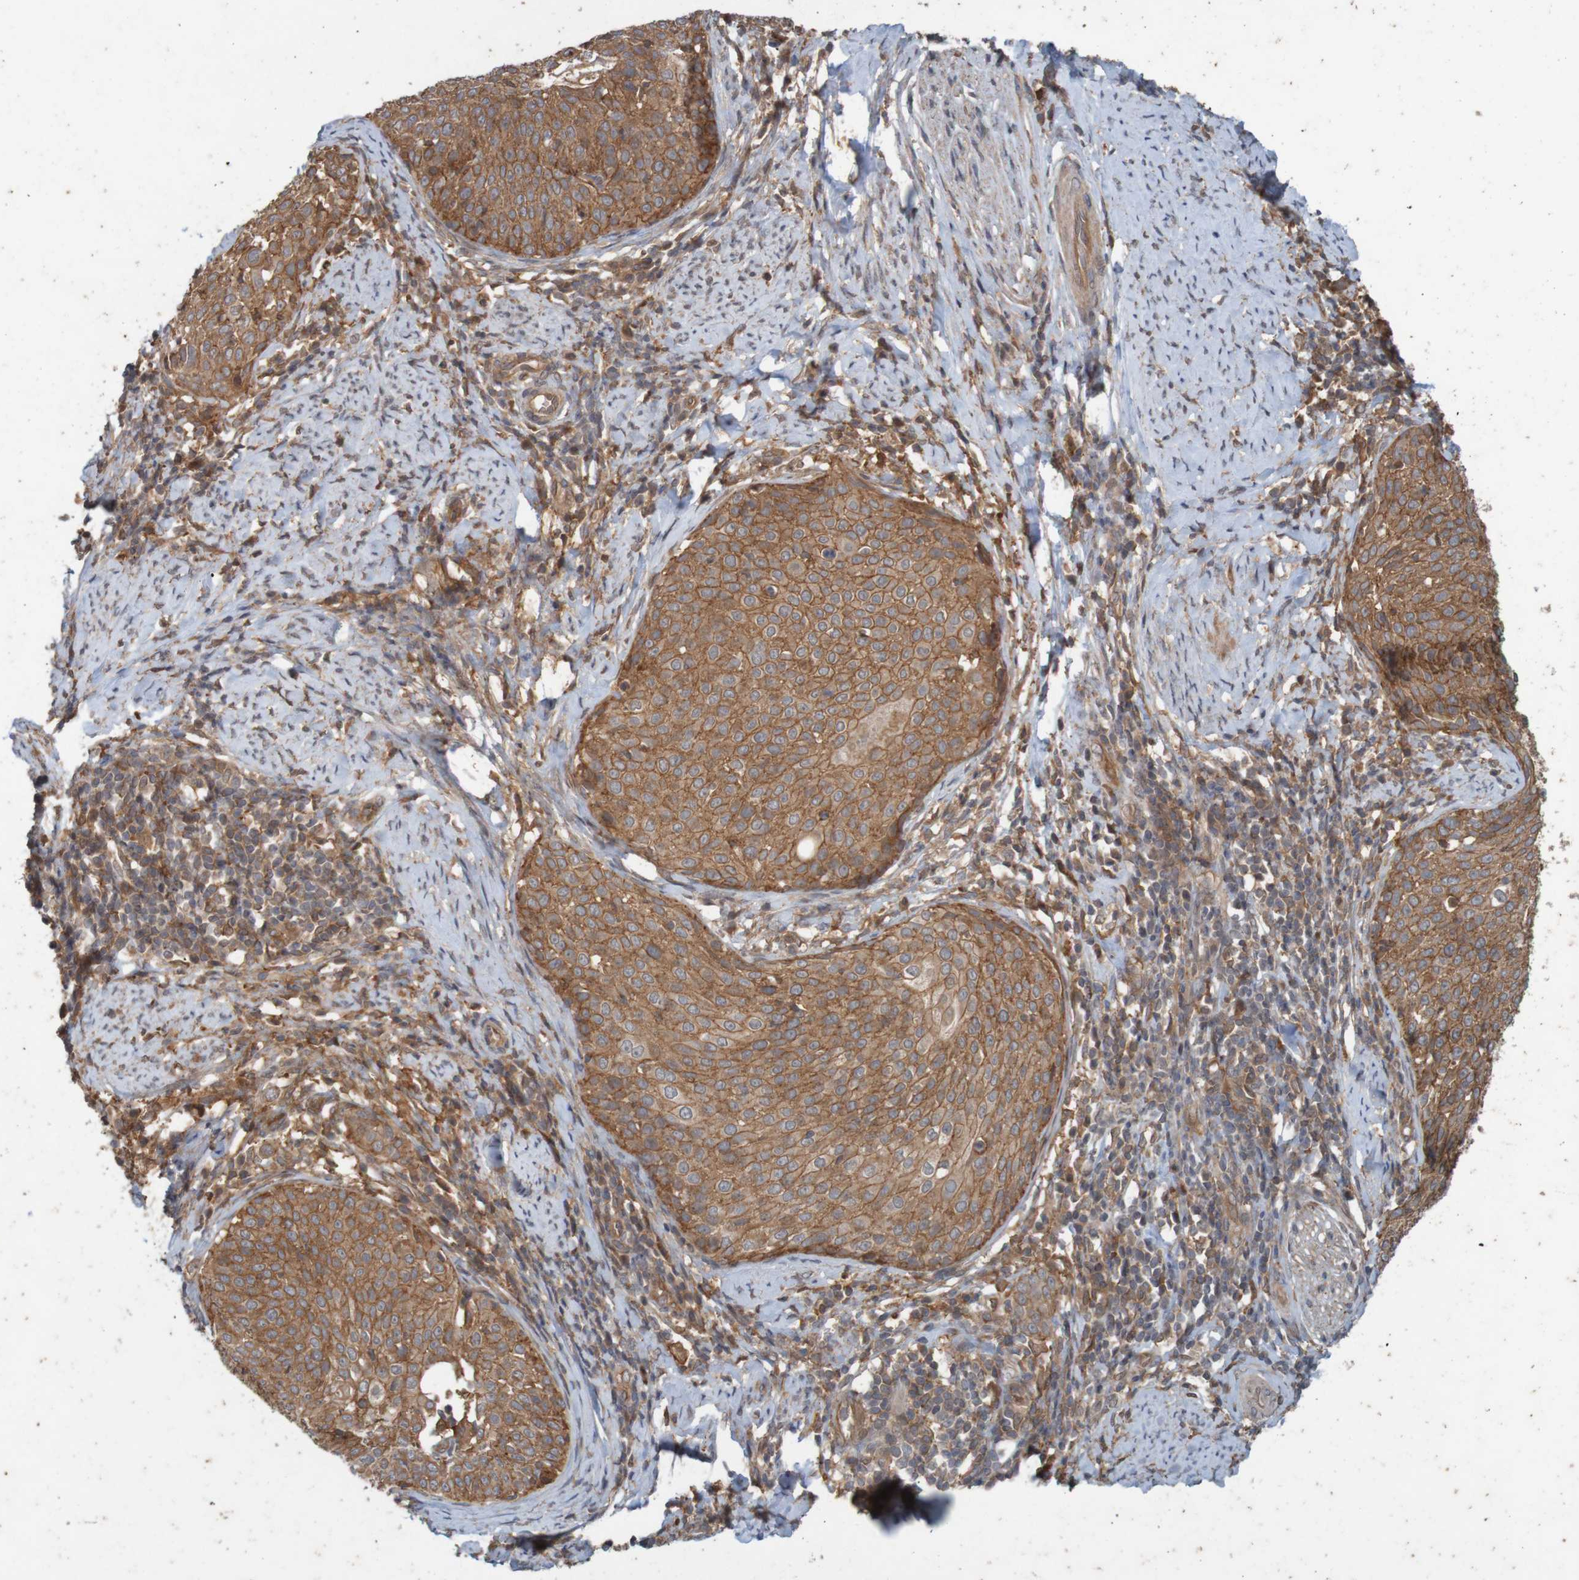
{"staining": {"intensity": "moderate", "quantity": ">75%", "location": "cytoplasmic/membranous"}, "tissue": "cervical cancer", "cell_type": "Tumor cells", "image_type": "cancer", "snomed": [{"axis": "morphology", "description": "Squamous cell carcinoma, NOS"}, {"axis": "topography", "description": "Cervix"}], "caption": "A high-resolution micrograph shows immunohistochemistry (IHC) staining of cervical cancer (squamous cell carcinoma), which shows moderate cytoplasmic/membranous positivity in about >75% of tumor cells.", "gene": "ARHGEF11", "patient": {"sex": "female", "age": 51}}